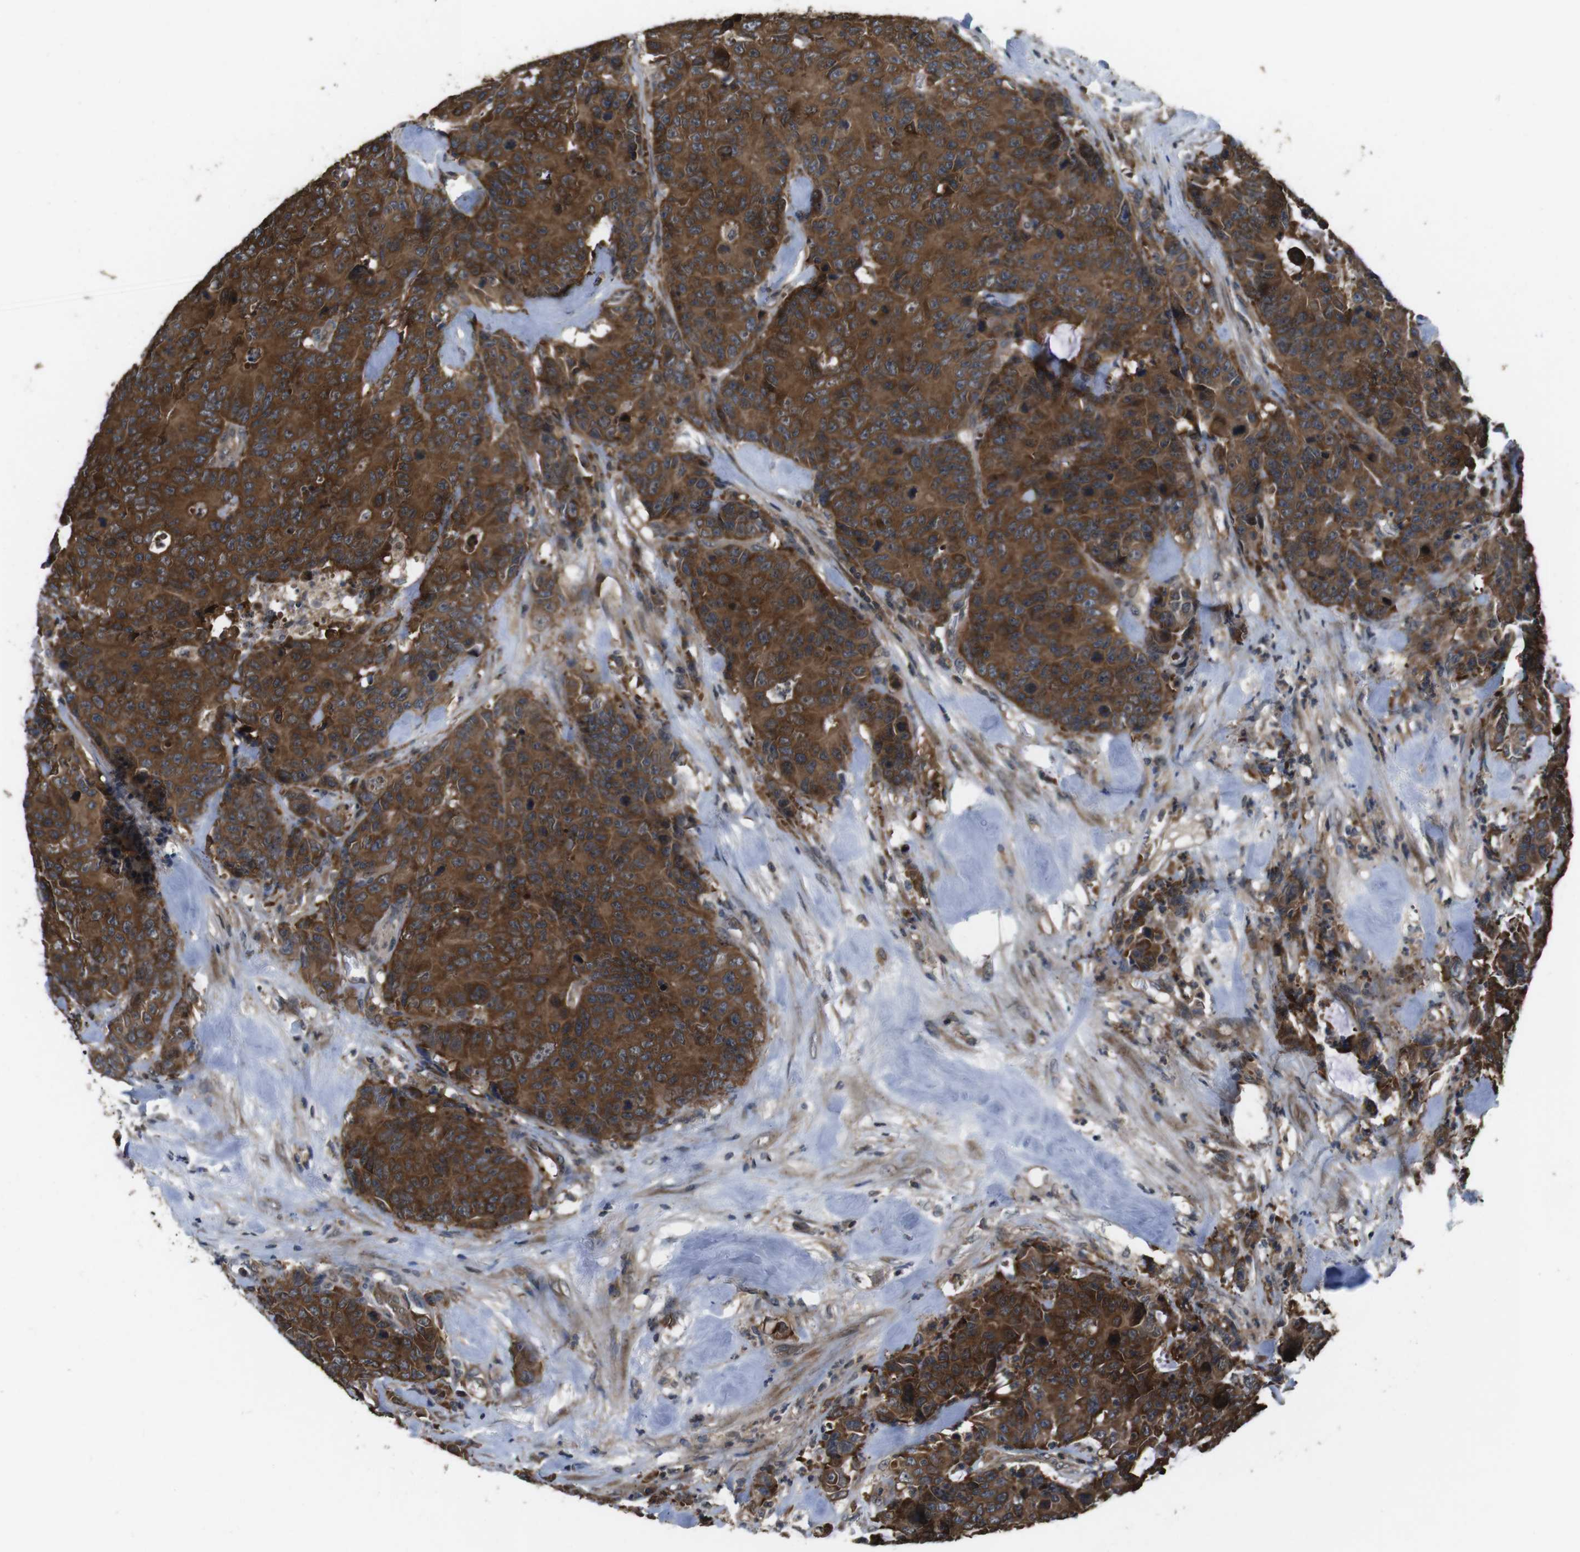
{"staining": {"intensity": "strong", "quantity": ">75%", "location": "cytoplasmic/membranous"}, "tissue": "colorectal cancer", "cell_type": "Tumor cells", "image_type": "cancer", "snomed": [{"axis": "morphology", "description": "Adenocarcinoma, NOS"}, {"axis": "topography", "description": "Colon"}], "caption": "Protein expression by immunohistochemistry shows strong cytoplasmic/membranous staining in approximately >75% of tumor cells in colorectal adenocarcinoma.", "gene": "SLC22A23", "patient": {"sex": "female", "age": 86}}